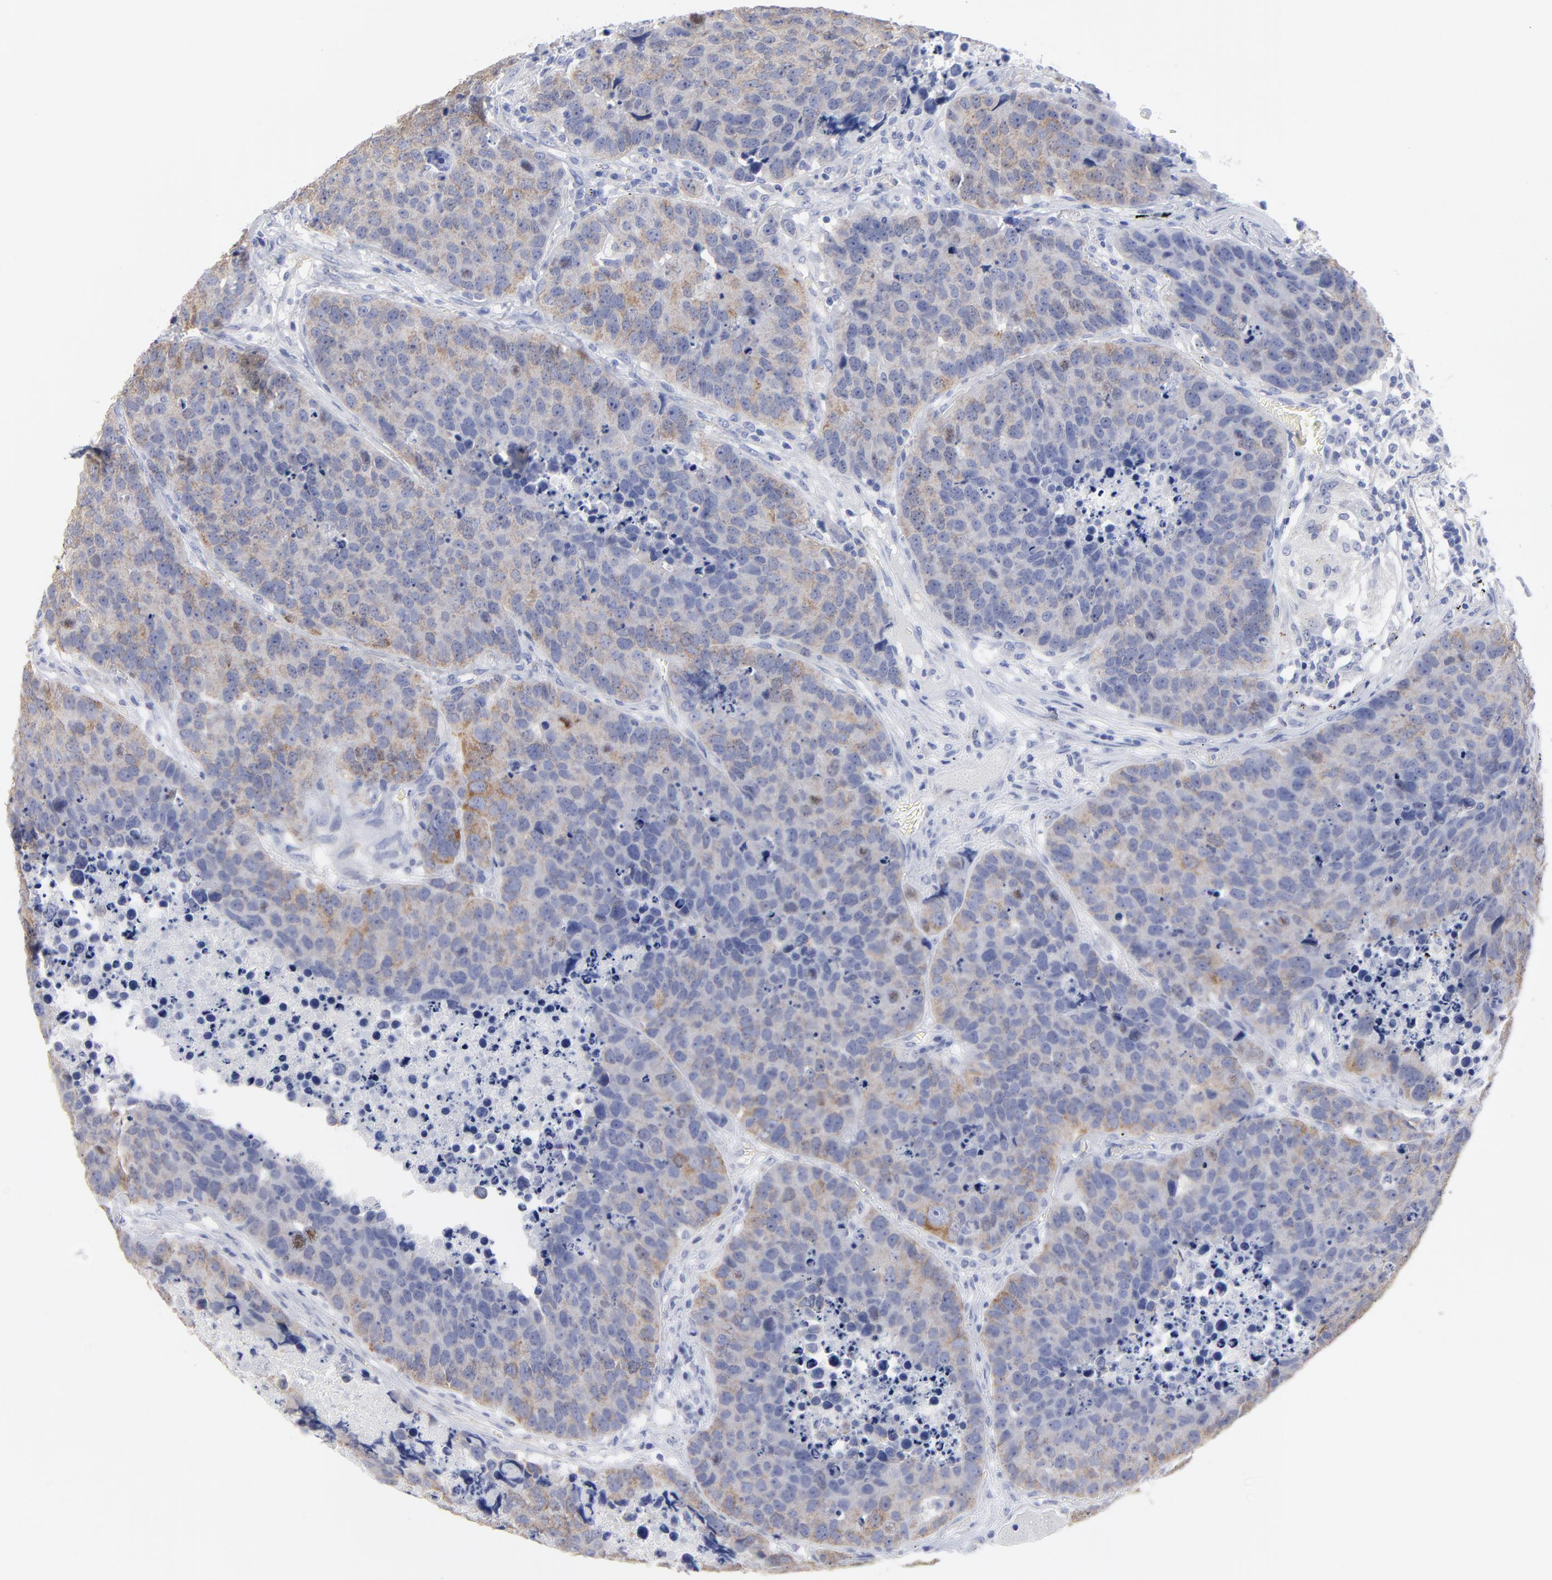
{"staining": {"intensity": "moderate", "quantity": ">75%", "location": "cytoplasmic/membranous"}, "tissue": "carcinoid", "cell_type": "Tumor cells", "image_type": "cancer", "snomed": [{"axis": "morphology", "description": "Carcinoid, malignant, NOS"}, {"axis": "topography", "description": "Lung"}], "caption": "Moderate cytoplasmic/membranous positivity is identified in approximately >75% of tumor cells in carcinoid (malignant).", "gene": "CNTN3", "patient": {"sex": "male", "age": 60}}